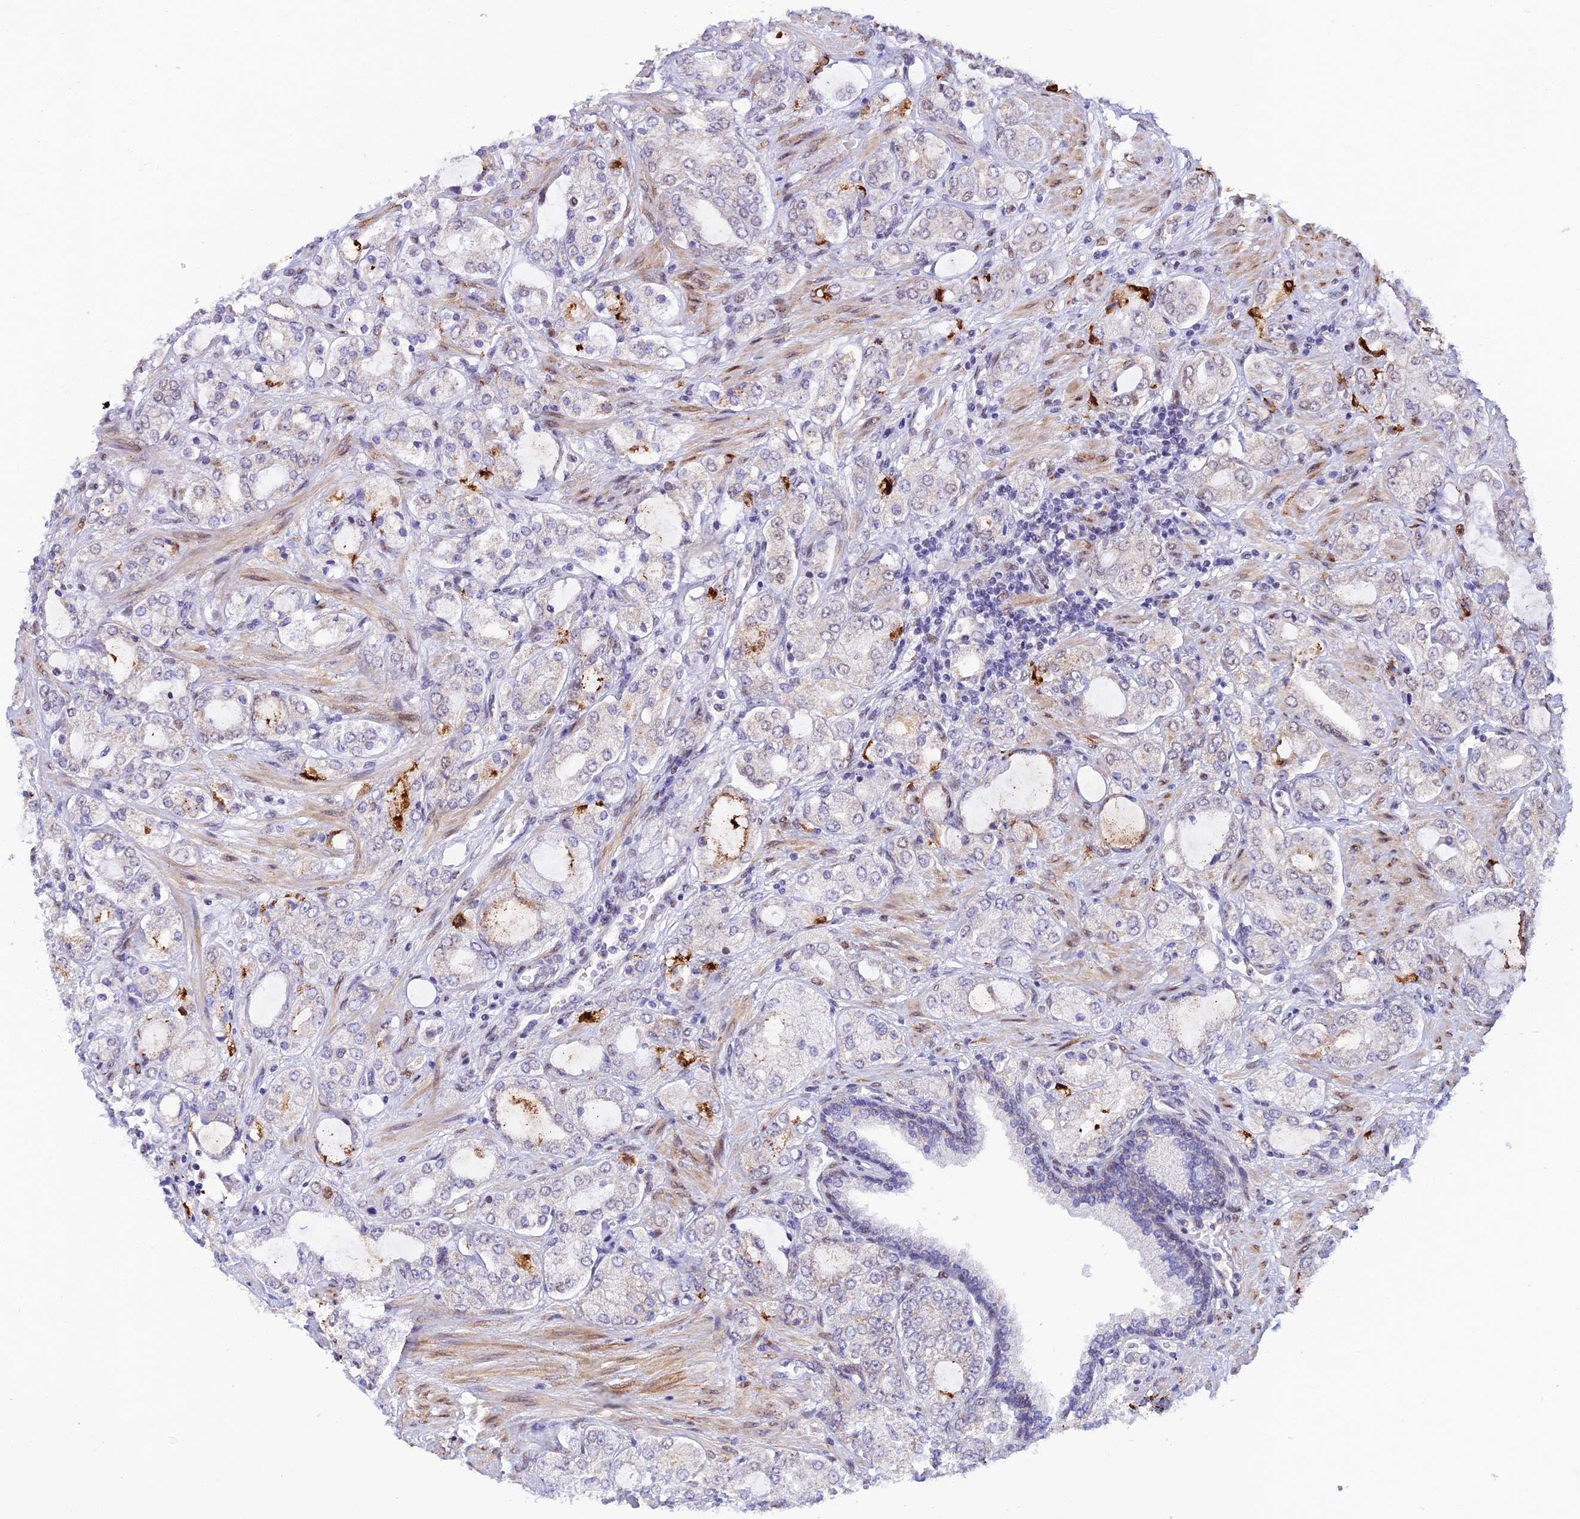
{"staining": {"intensity": "negative", "quantity": "none", "location": "none"}, "tissue": "prostate cancer", "cell_type": "Tumor cells", "image_type": "cancer", "snomed": [{"axis": "morphology", "description": "Adenocarcinoma, High grade"}, {"axis": "topography", "description": "Prostate"}], "caption": "Prostate cancer stained for a protein using immunohistochemistry (IHC) displays no positivity tumor cells.", "gene": "WDR55", "patient": {"sex": "male", "age": 64}}